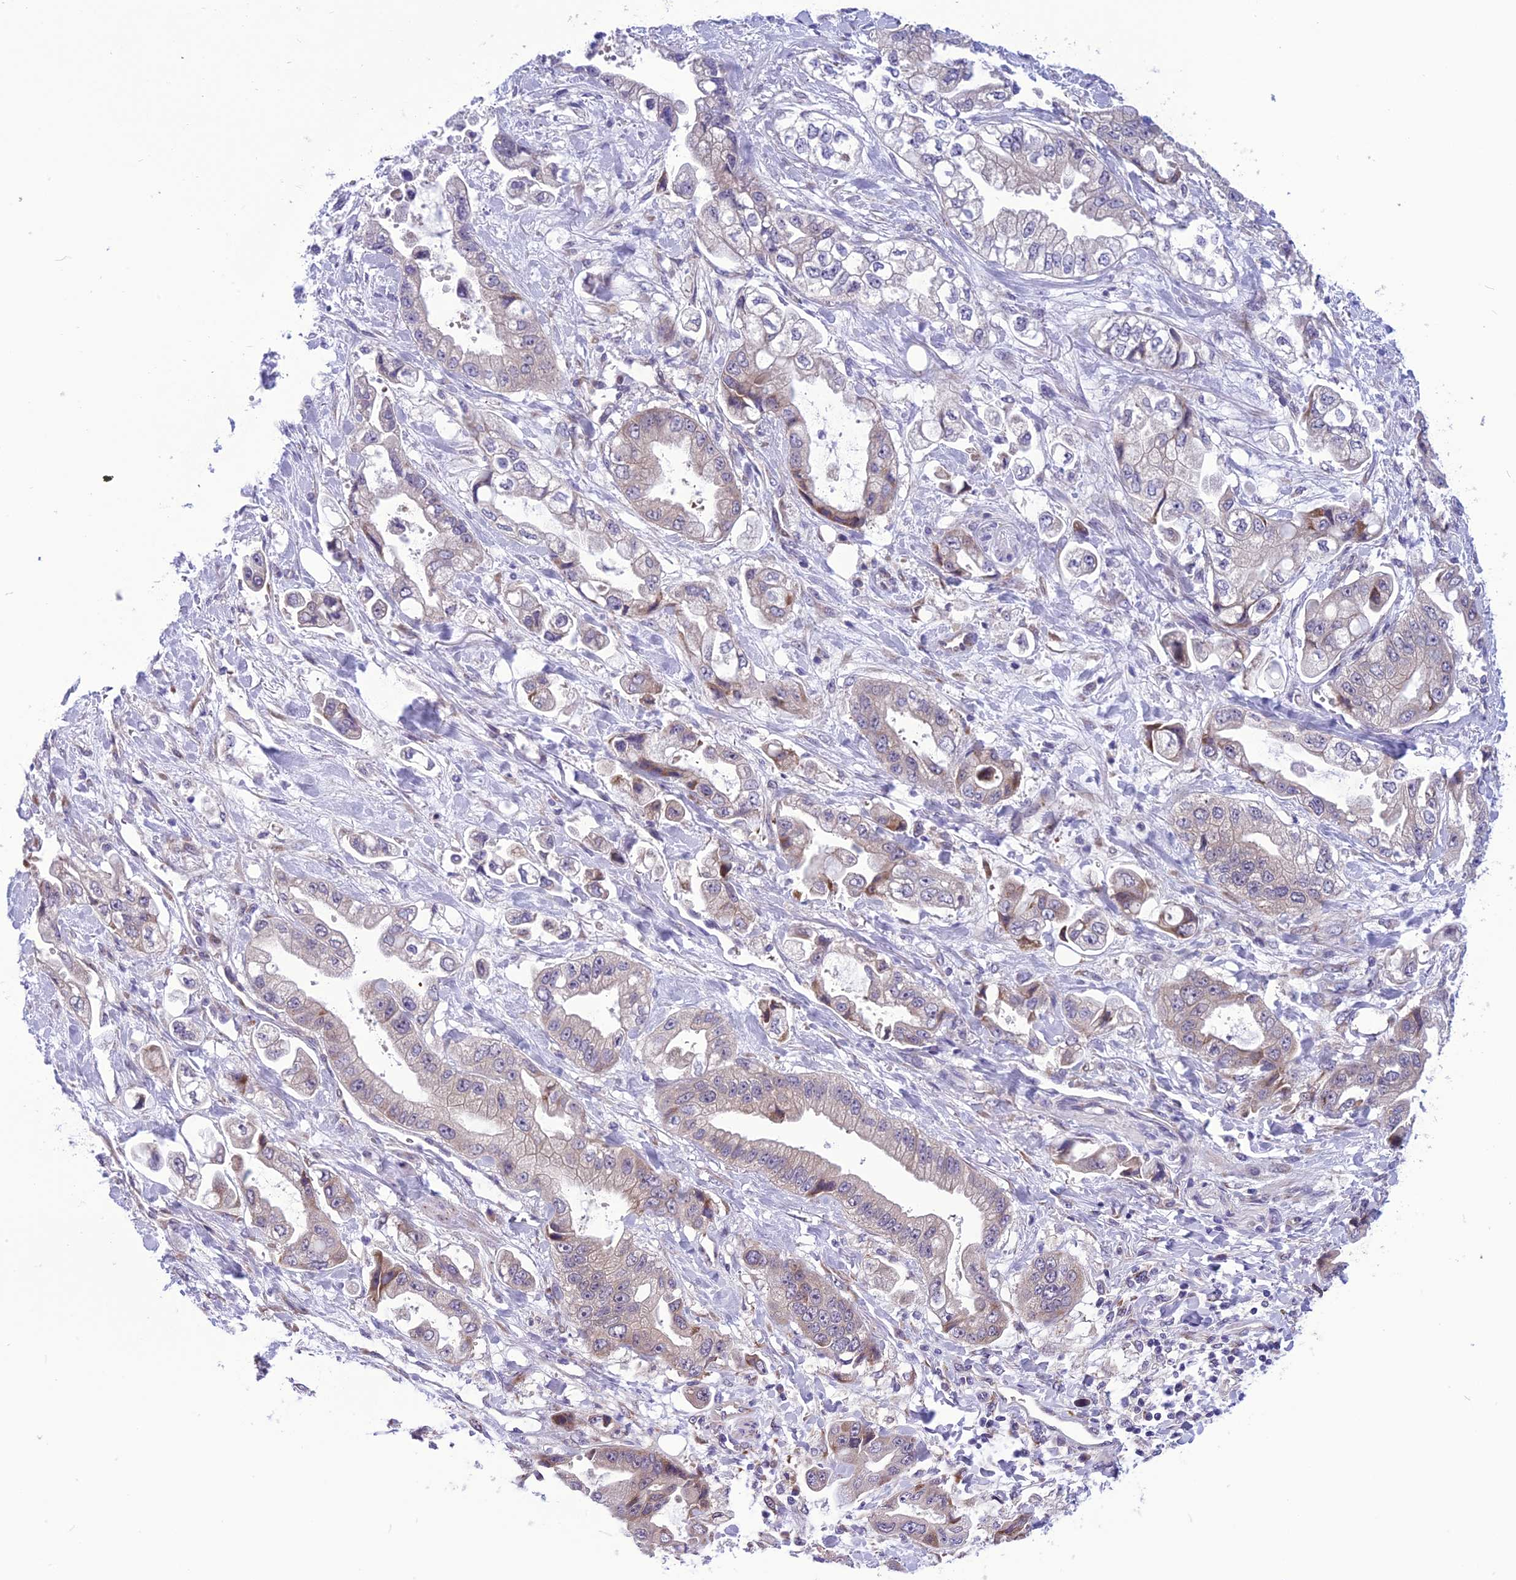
{"staining": {"intensity": "moderate", "quantity": "<25%", "location": "cytoplasmic/membranous"}, "tissue": "stomach cancer", "cell_type": "Tumor cells", "image_type": "cancer", "snomed": [{"axis": "morphology", "description": "Adenocarcinoma, NOS"}, {"axis": "topography", "description": "Stomach"}], "caption": "Protein expression analysis of stomach cancer (adenocarcinoma) reveals moderate cytoplasmic/membranous expression in about <25% of tumor cells. (Stains: DAB (3,3'-diaminobenzidine) in brown, nuclei in blue, Microscopy: brightfield microscopy at high magnification).", "gene": "PSMF1", "patient": {"sex": "male", "age": 62}}